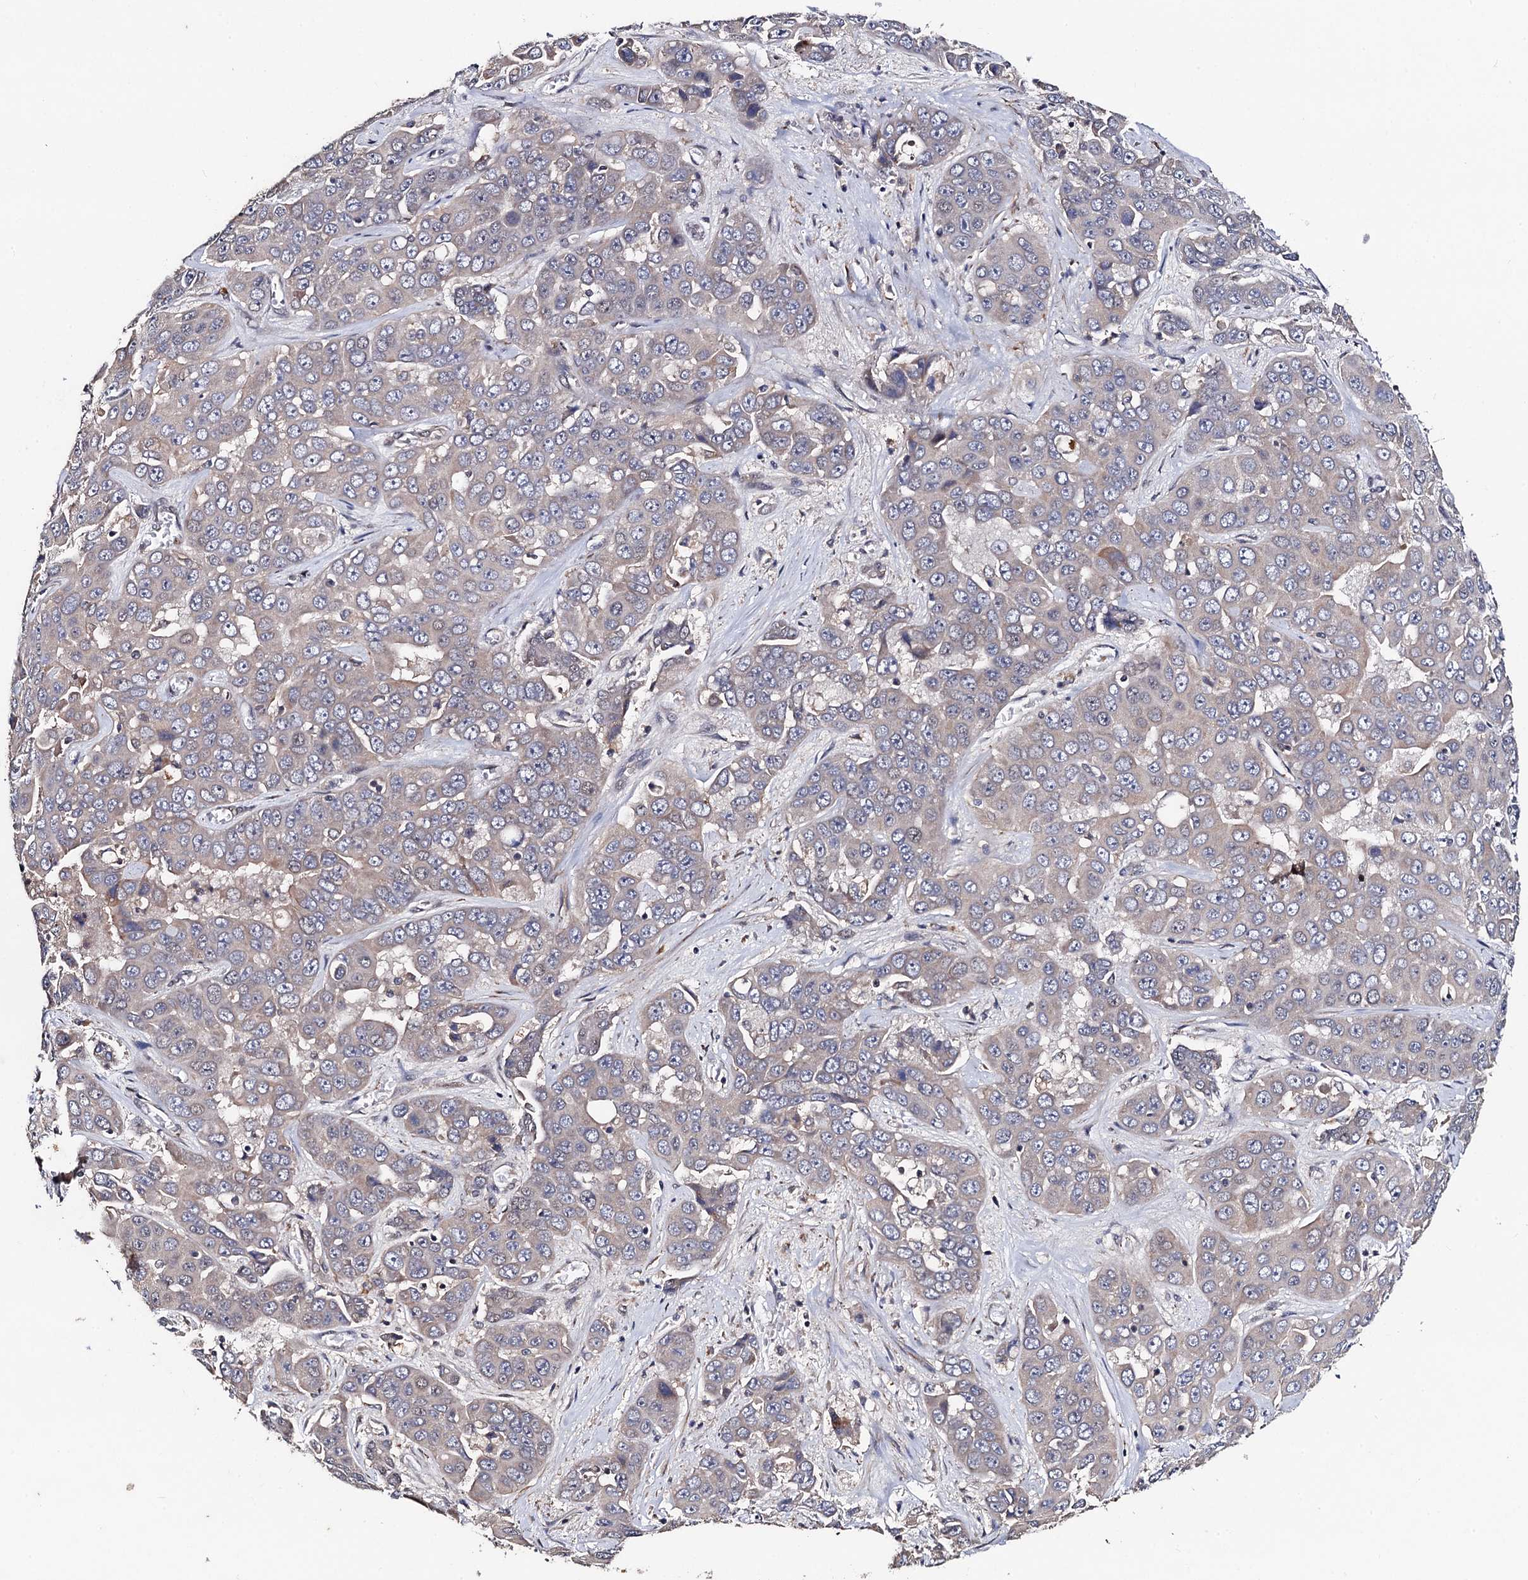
{"staining": {"intensity": "negative", "quantity": "none", "location": "none"}, "tissue": "liver cancer", "cell_type": "Tumor cells", "image_type": "cancer", "snomed": [{"axis": "morphology", "description": "Cholangiocarcinoma"}, {"axis": "topography", "description": "Liver"}], "caption": "Tumor cells show no significant protein staining in liver cholangiocarcinoma.", "gene": "PPTC7", "patient": {"sex": "female", "age": 52}}